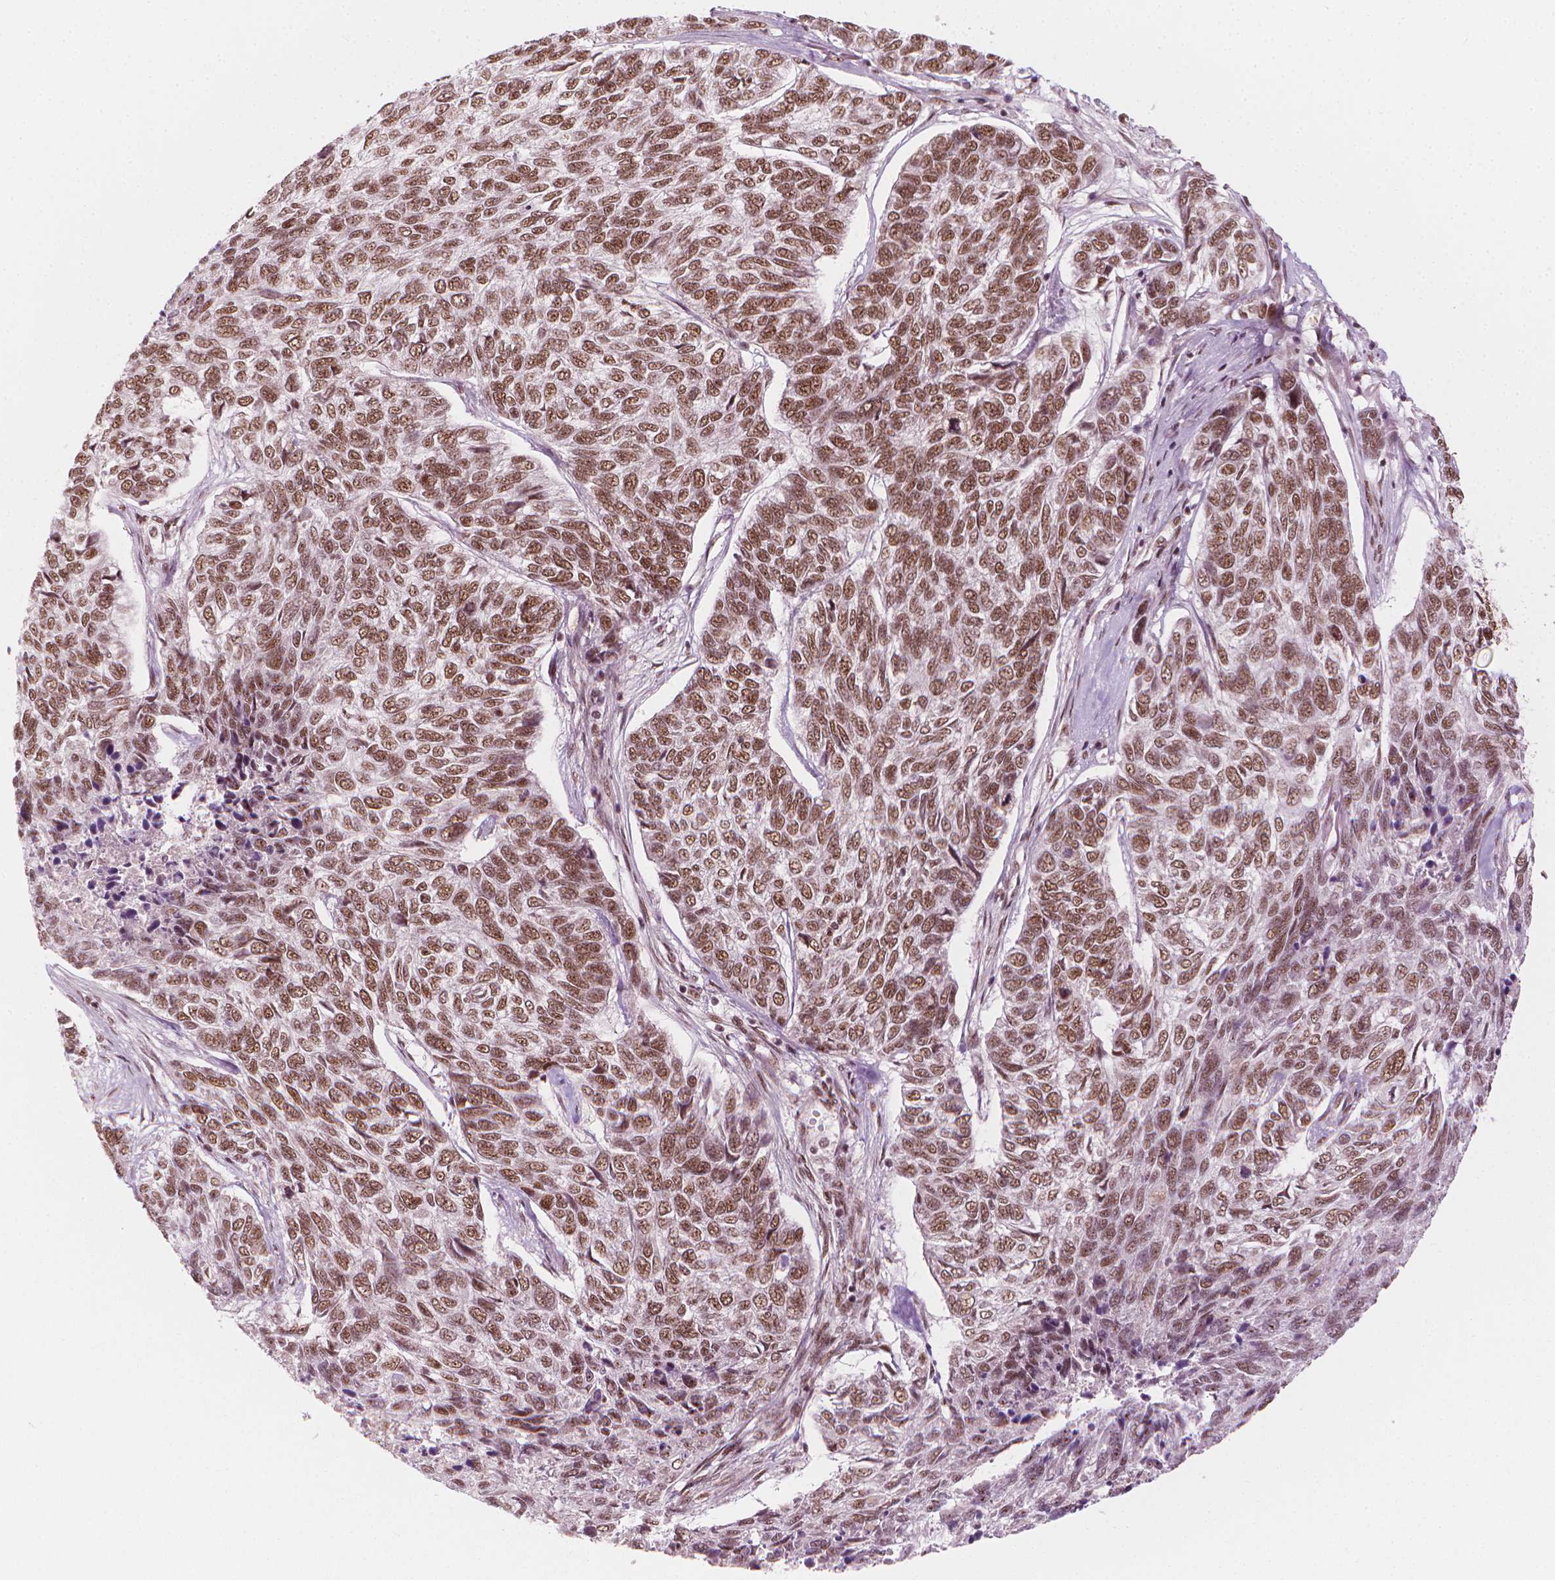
{"staining": {"intensity": "moderate", "quantity": ">75%", "location": "nuclear"}, "tissue": "skin cancer", "cell_type": "Tumor cells", "image_type": "cancer", "snomed": [{"axis": "morphology", "description": "Basal cell carcinoma"}, {"axis": "topography", "description": "Skin"}], "caption": "Immunohistochemistry (IHC) (DAB (3,3'-diaminobenzidine)) staining of skin cancer (basal cell carcinoma) reveals moderate nuclear protein expression in approximately >75% of tumor cells.", "gene": "ELF2", "patient": {"sex": "female", "age": 65}}